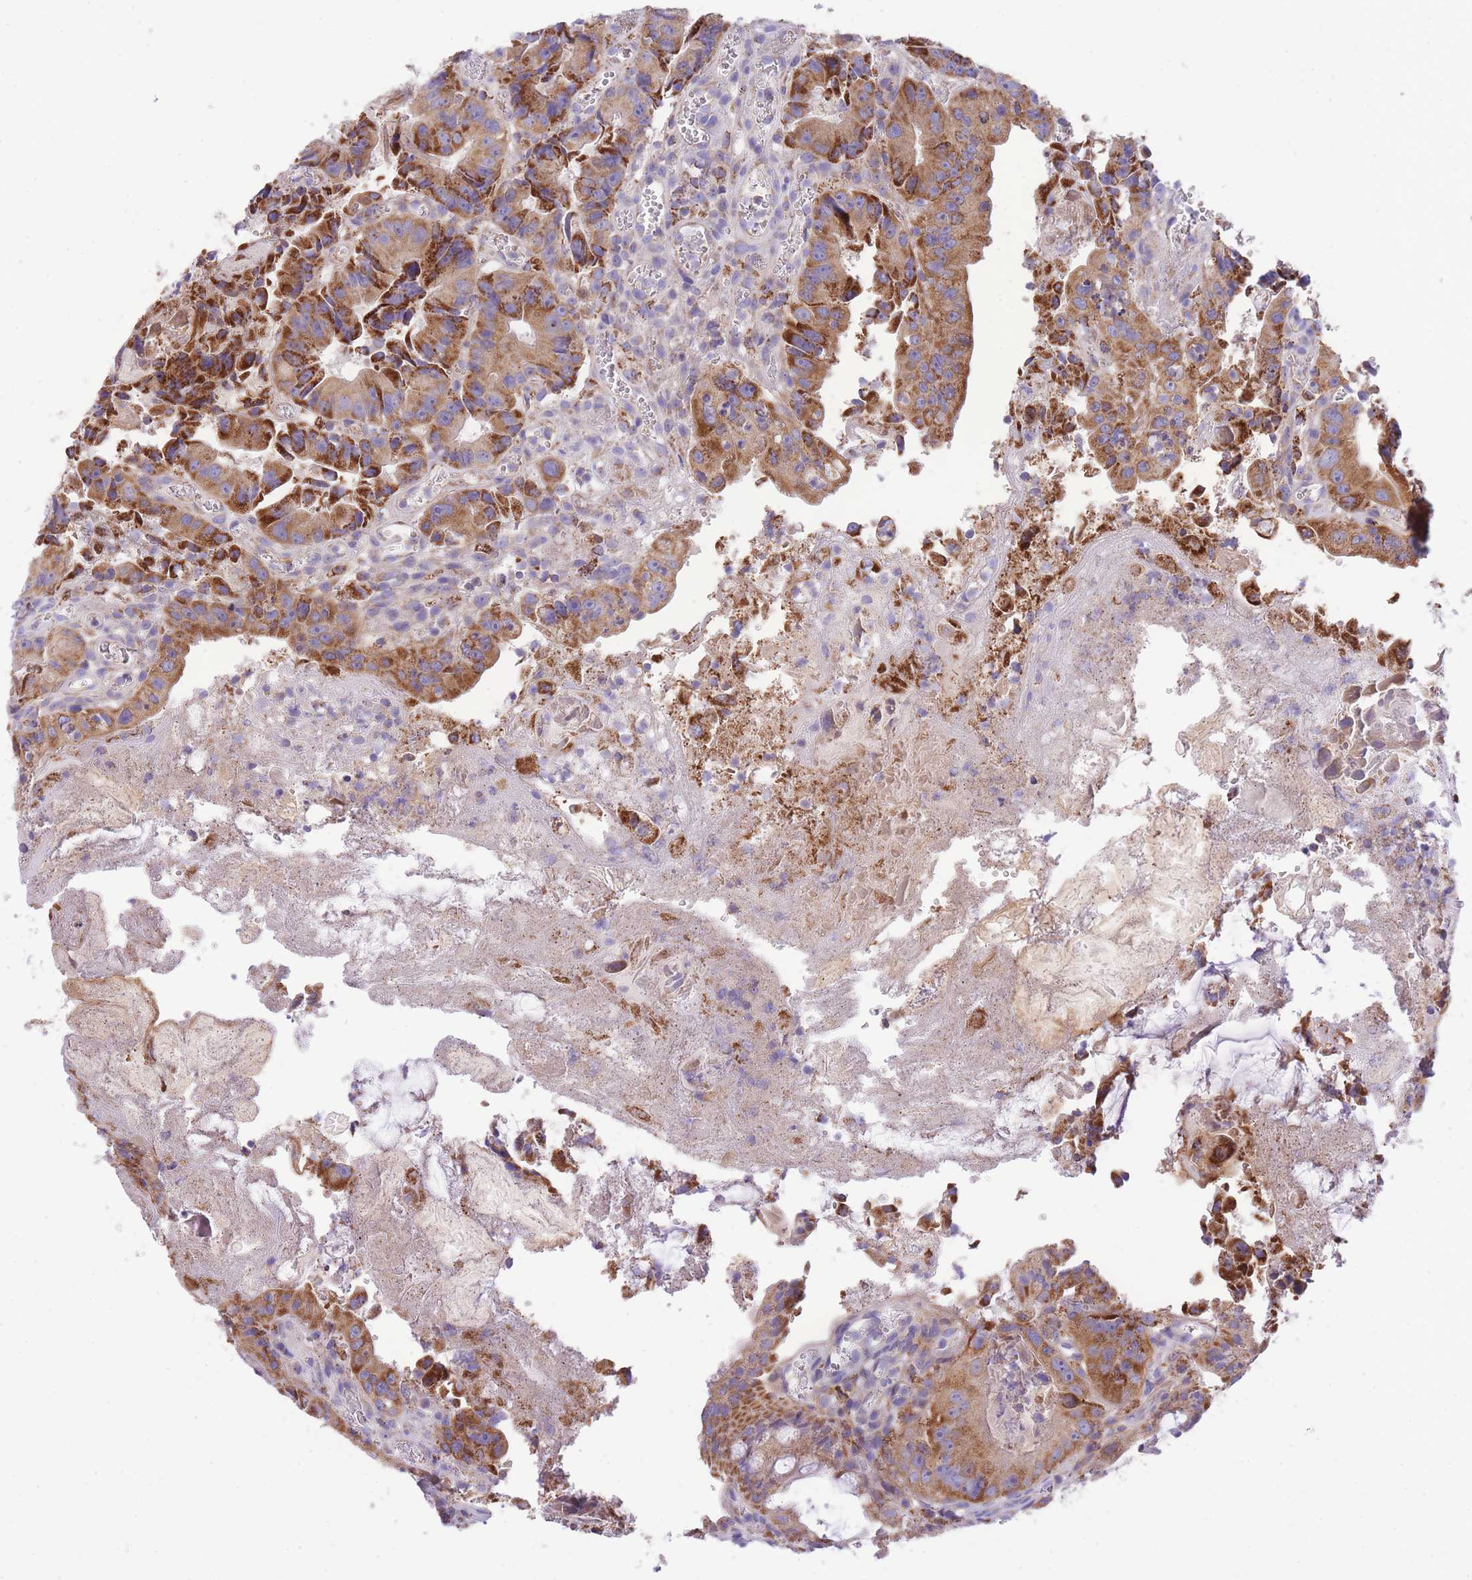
{"staining": {"intensity": "moderate", "quantity": ">75%", "location": "cytoplasmic/membranous"}, "tissue": "colorectal cancer", "cell_type": "Tumor cells", "image_type": "cancer", "snomed": [{"axis": "morphology", "description": "Adenocarcinoma, NOS"}, {"axis": "topography", "description": "Colon"}], "caption": "A high-resolution photomicrograph shows immunohistochemistry staining of colorectal cancer, which exhibits moderate cytoplasmic/membranous positivity in about >75% of tumor cells.", "gene": "ST3GAL3", "patient": {"sex": "female", "age": 86}}